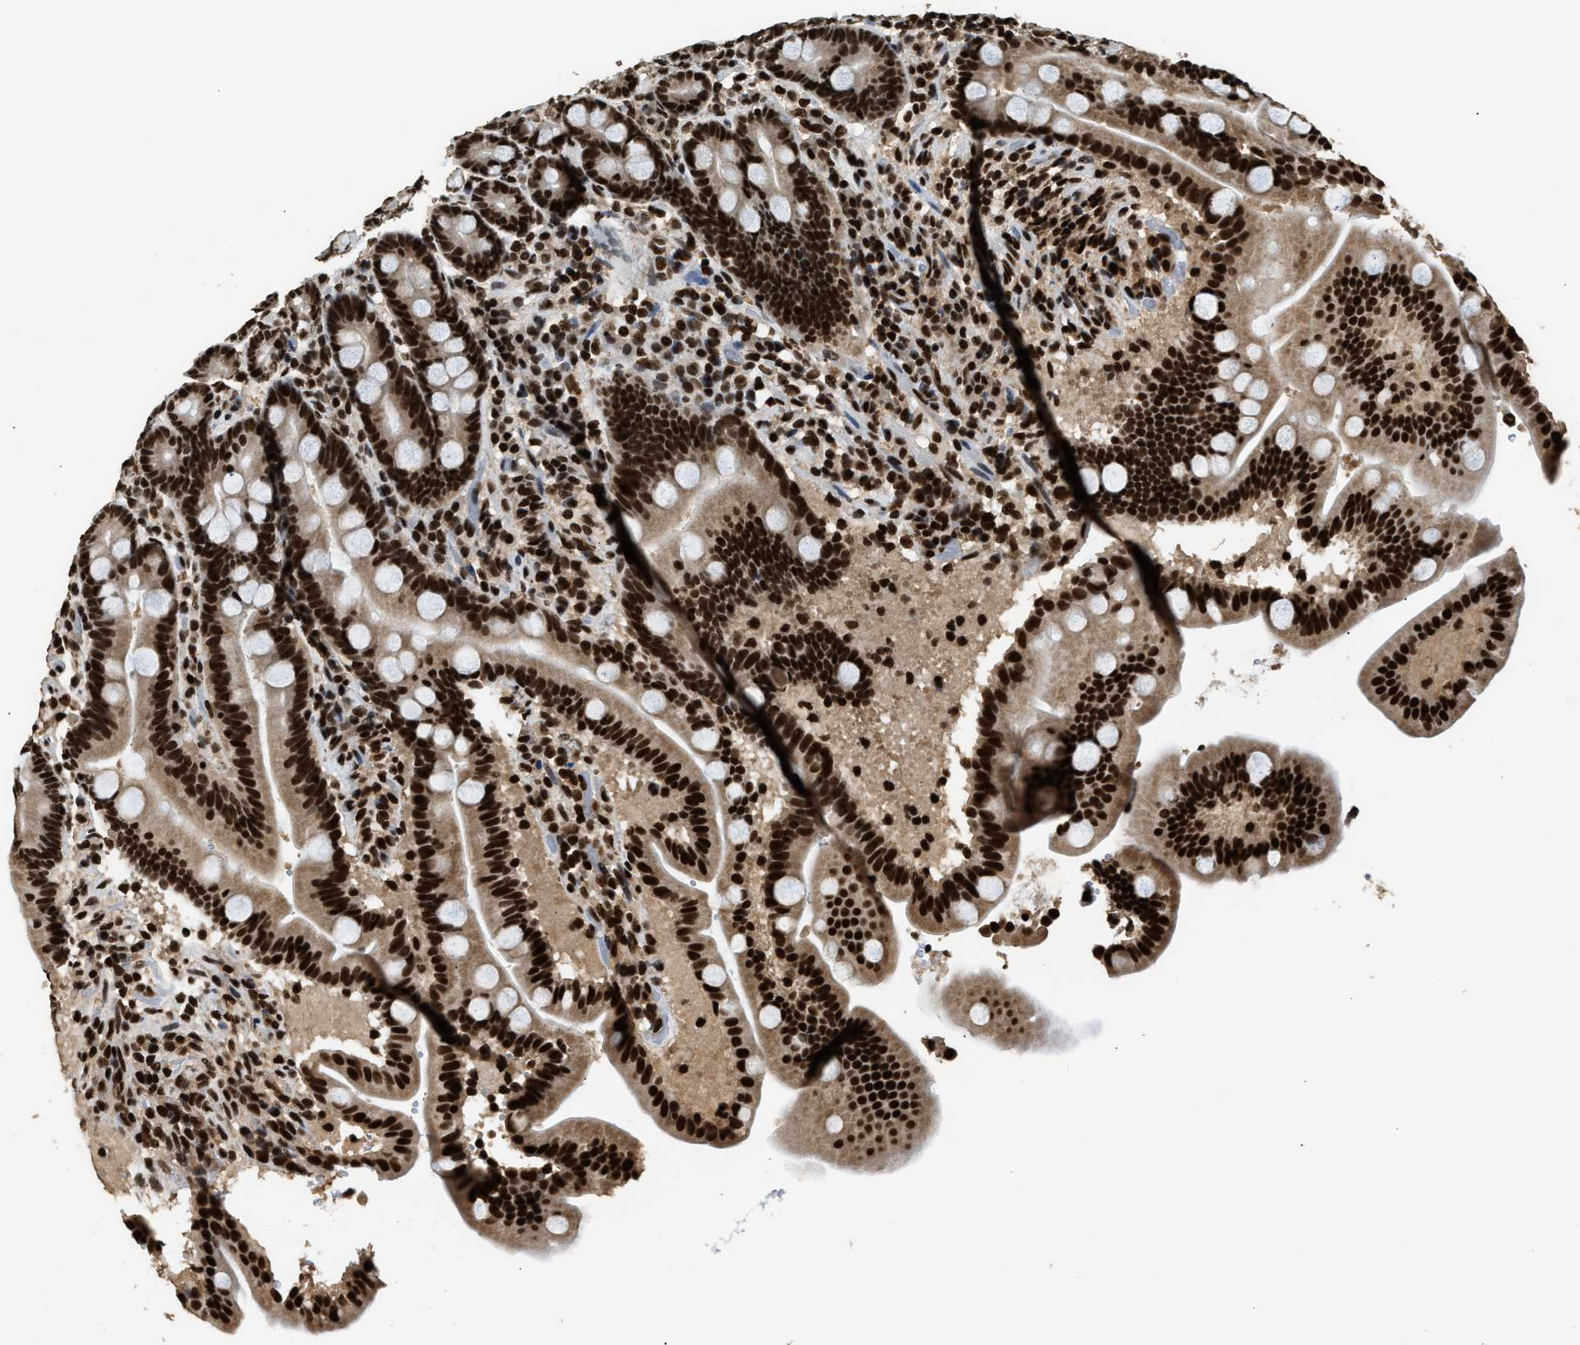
{"staining": {"intensity": "strong", "quantity": ">75%", "location": "cytoplasmic/membranous,nuclear"}, "tissue": "duodenum", "cell_type": "Glandular cells", "image_type": "normal", "snomed": [{"axis": "morphology", "description": "Normal tissue, NOS"}, {"axis": "topography", "description": "Duodenum"}], "caption": "Protein staining of benign duodenum demonstrates strong cytoplasmic/membranous,nuclear positivity in about >75% of glandular cells.", "gene": "RAD21", "patient": {"sex": "male", "age": 54}}